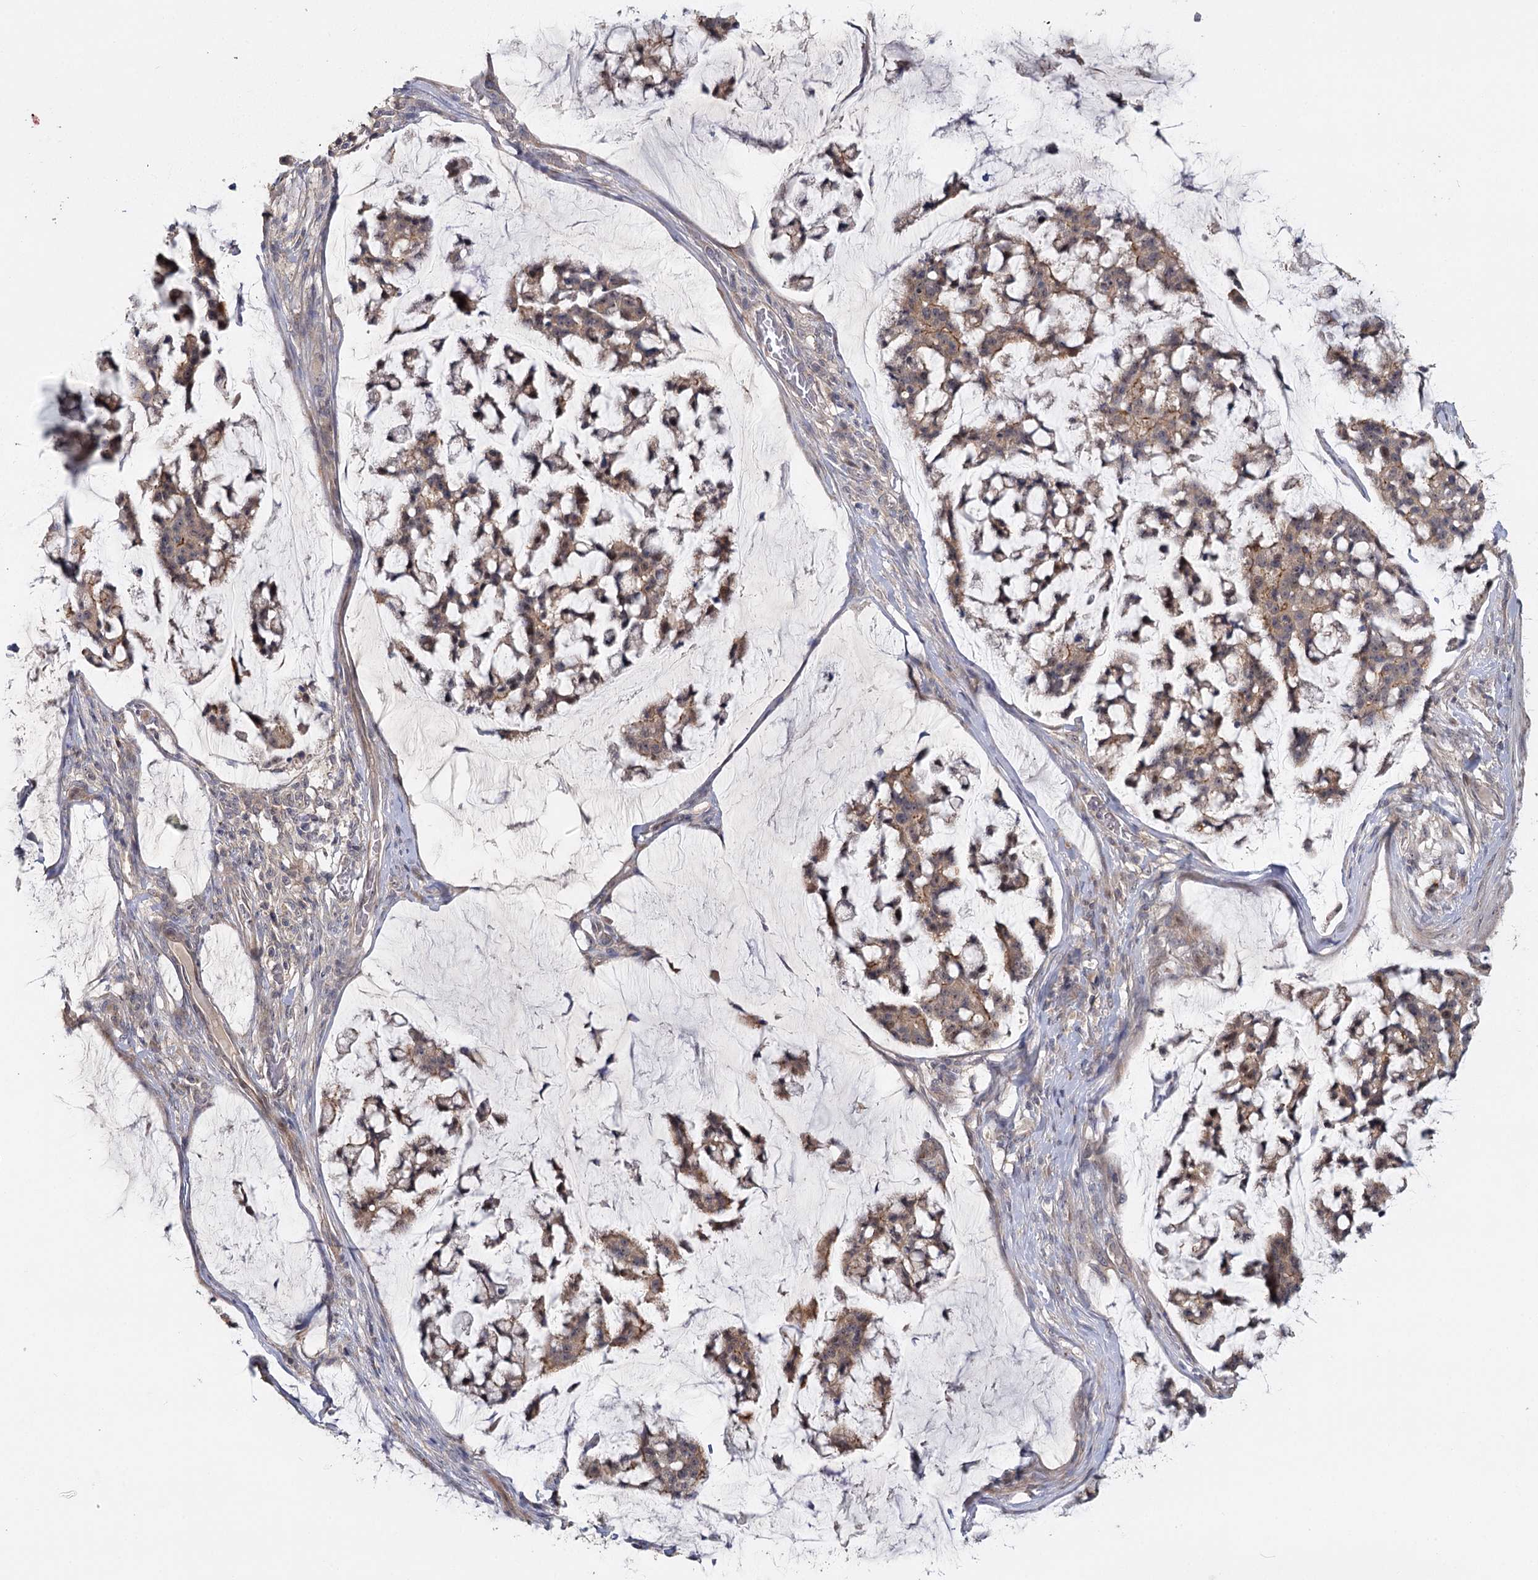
{"staining": {"intensity": "weak", "quantity": ">75%", "location": "cytoplasmic/membranous"}, "tissue": "stomach cancer", "cell_type": "Tumor cells", "image_type": "cancer", "snomed": [{"axis": "morphology", "description": "Adenocarcinoma, NOS"}, {"axis": "topography", "description": "Stomach, lower"}], "caption": "A brown stain labels weak cytoplasmic/membranous positivity of a protein in stomach cancer (adenocarcinoma) tumor cells.", "gene": "ANGPTL5", "patient": {"sex": "male", "age": 67}}